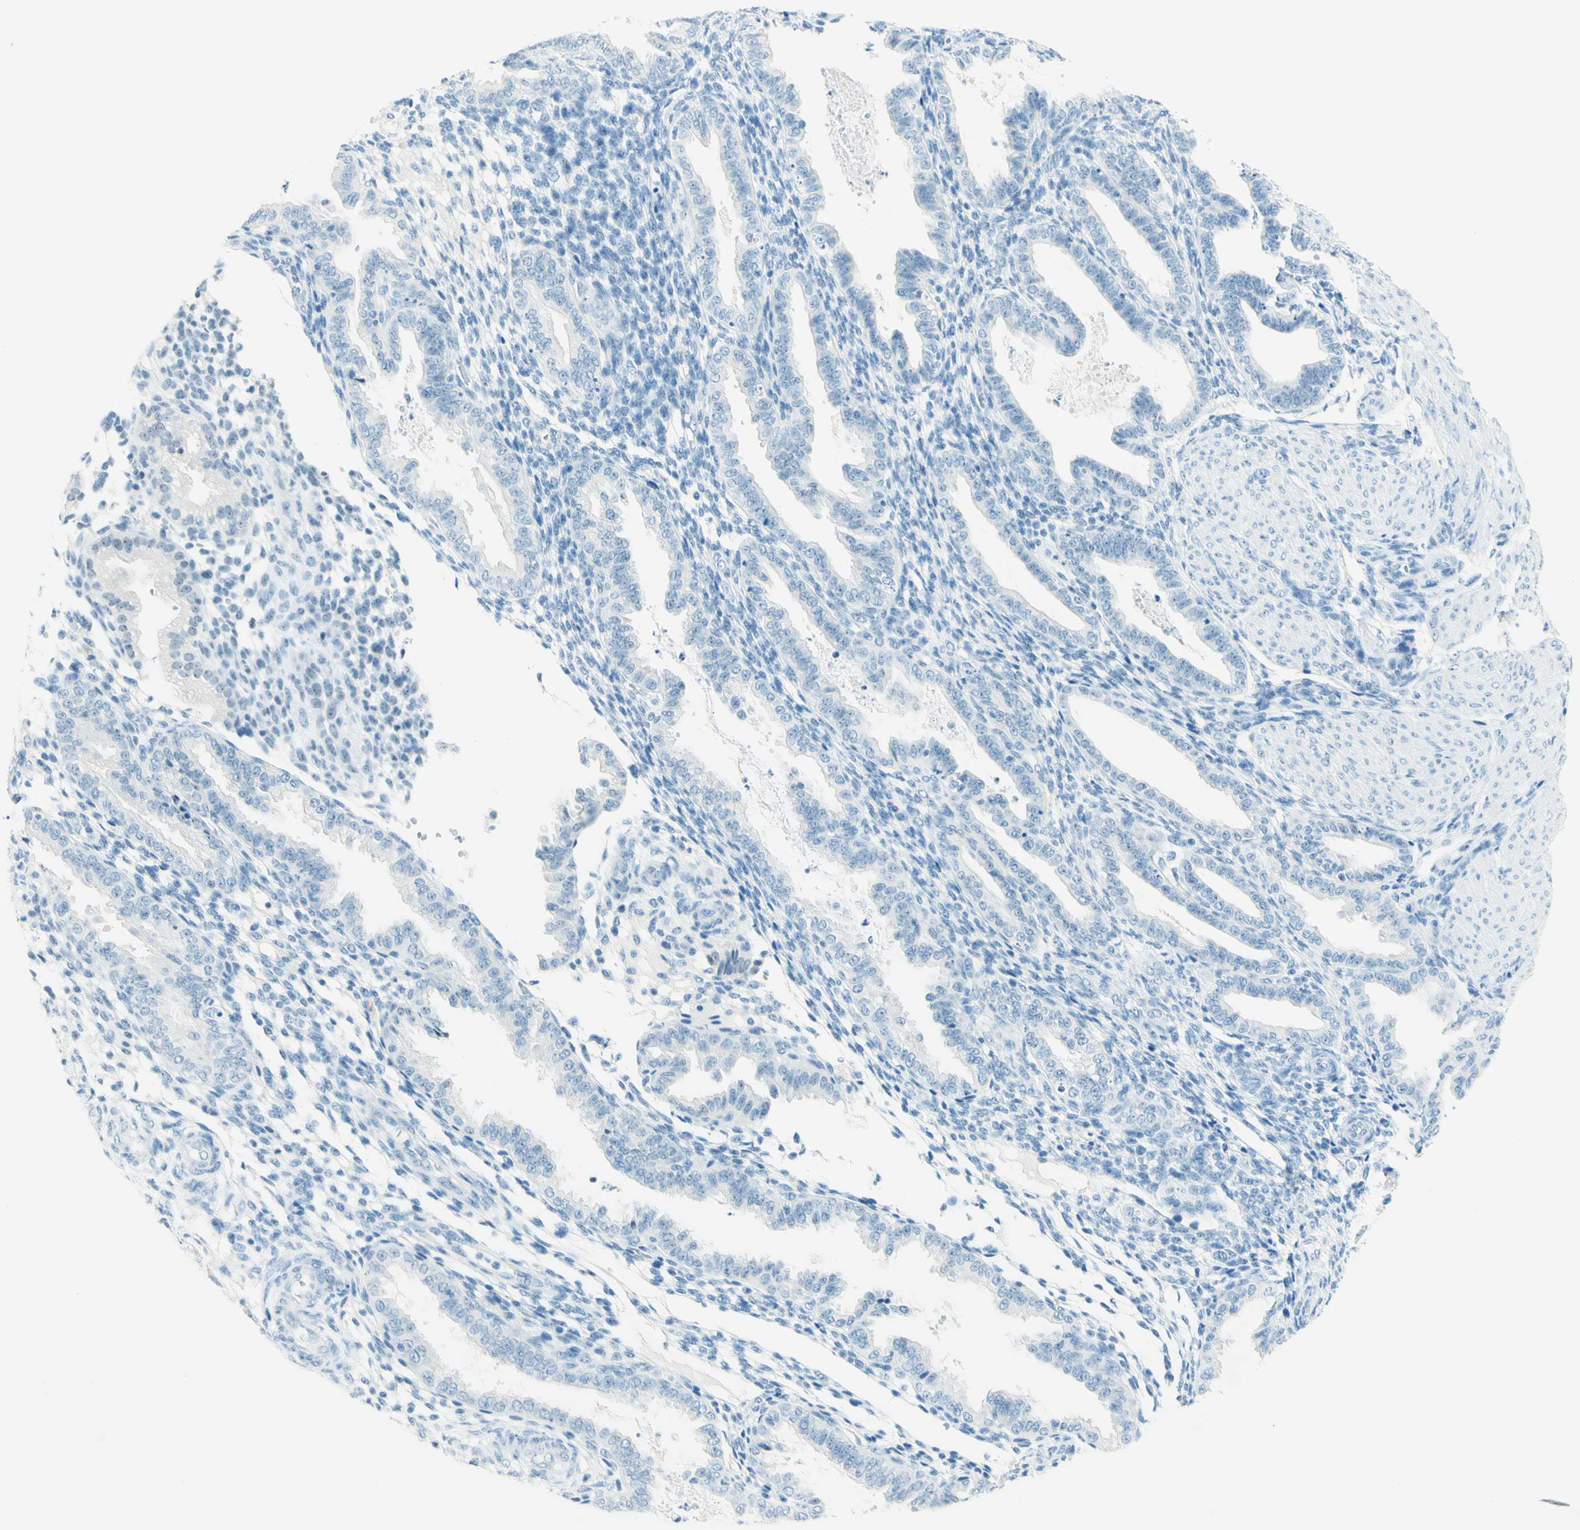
{"staining": {"intensity": "negative", "quantity": "none", "location": "none"}, "tissue": "endometrium", "cell_type": "Cells in endometrial stroma", "image_type": "normal", "snomed": [{"axis": "morphology", "description": "Normal tissue, NOS"}, {"axis": "topography", "description": "Endometrium"}], "caption": "The histopathology image reveals no staining of cells in endometrial stroma in unremarkable endometrium.", "gene": "FMR1NB", "patient": {"sex": "female", "age": 33}}